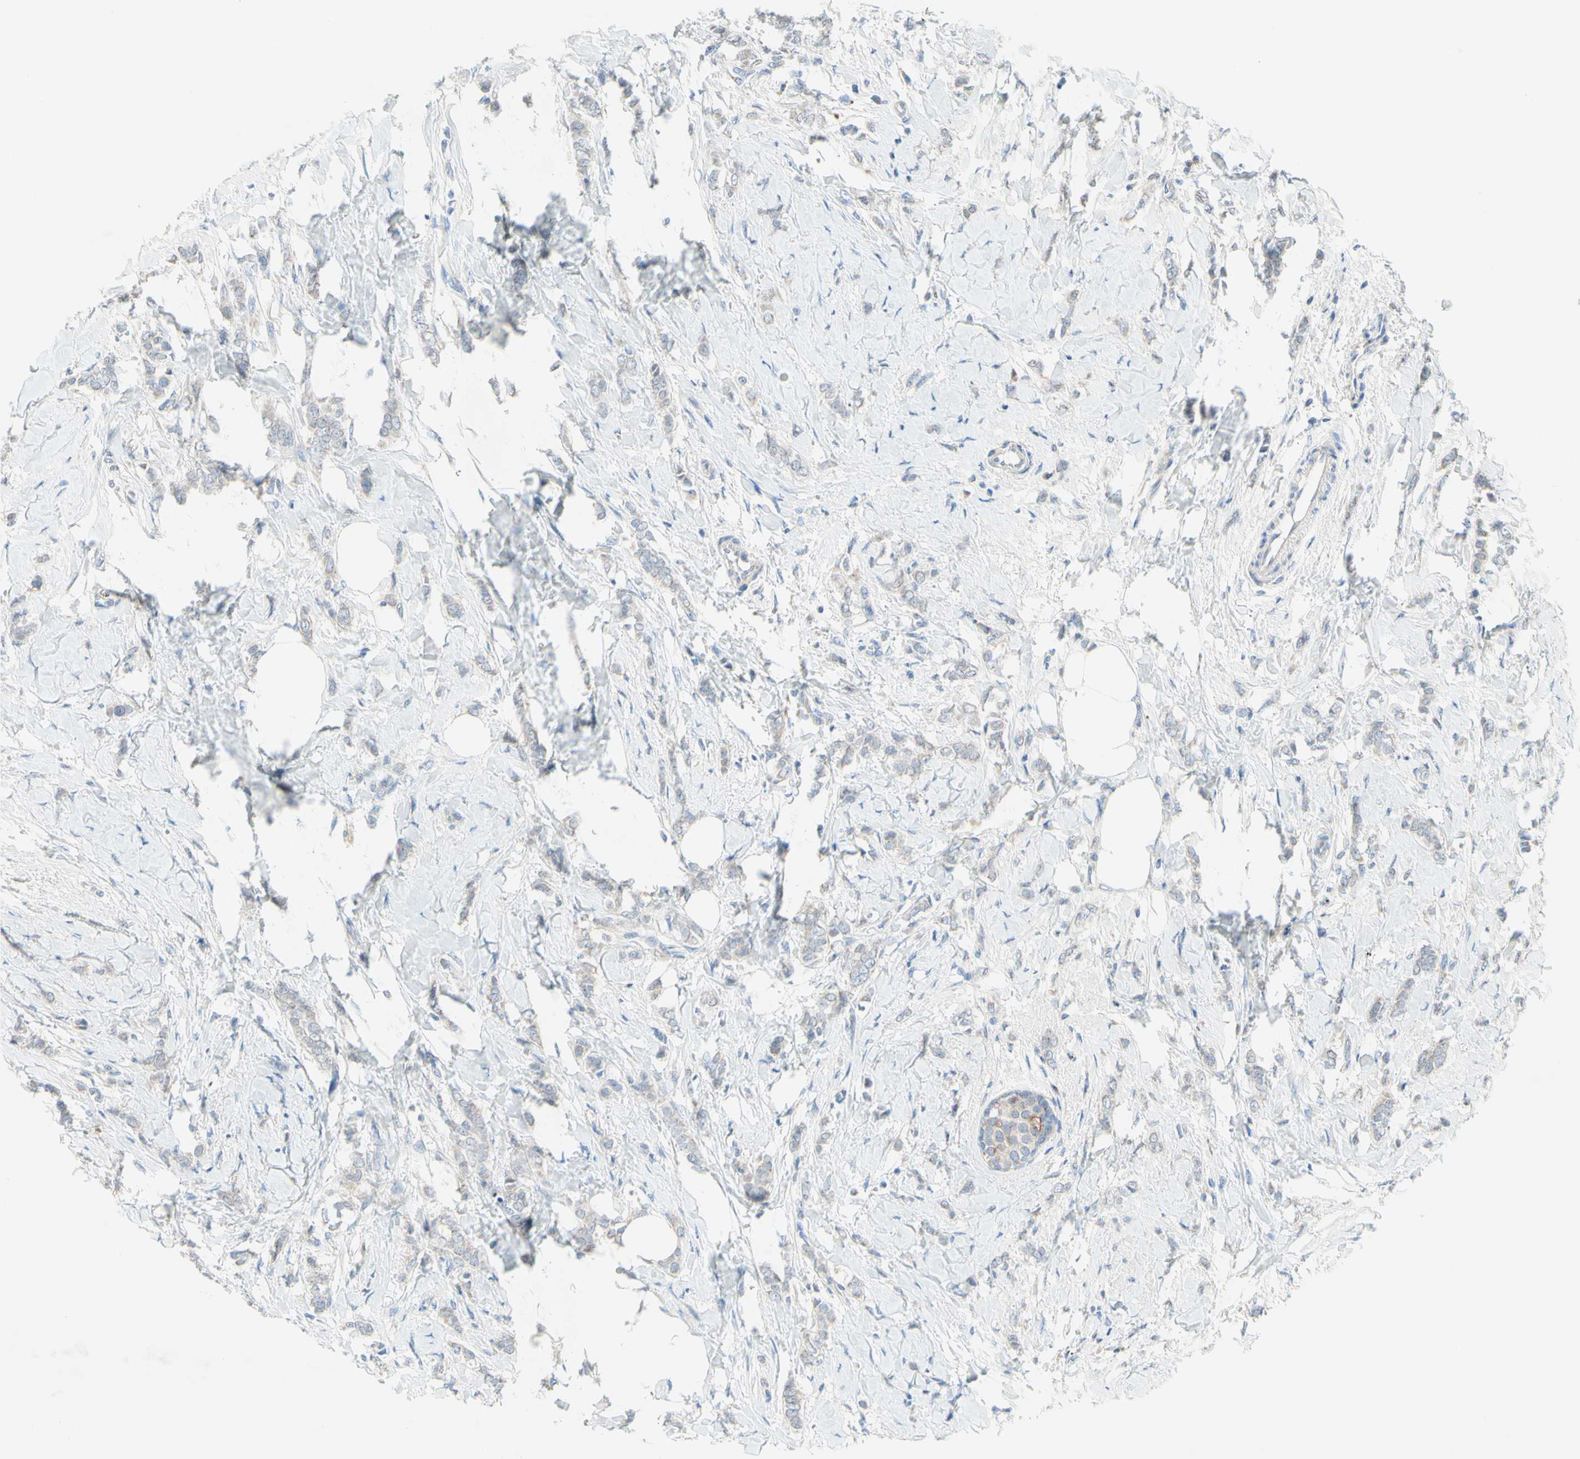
{"staining": {"intensity": "negative", "quantity": "none", "location": "none"}, "tissue": "breast cancer", "cell_type": "Tumor cells", "image_type": "cancer", "snomed": [{"axis": "morphology", "description": "Lobular carcinoma, in situ"}, {"axis": "morphology", "description": "Lobular carcinoma"}, {"axis": "topography", "description": "Breast"}], "caption": "The image exhibits no staining of tumor cells in breast cancer (lobular carcinoma).", "gene": "MFF", "patient": {"sex": "female", "age": 41}}